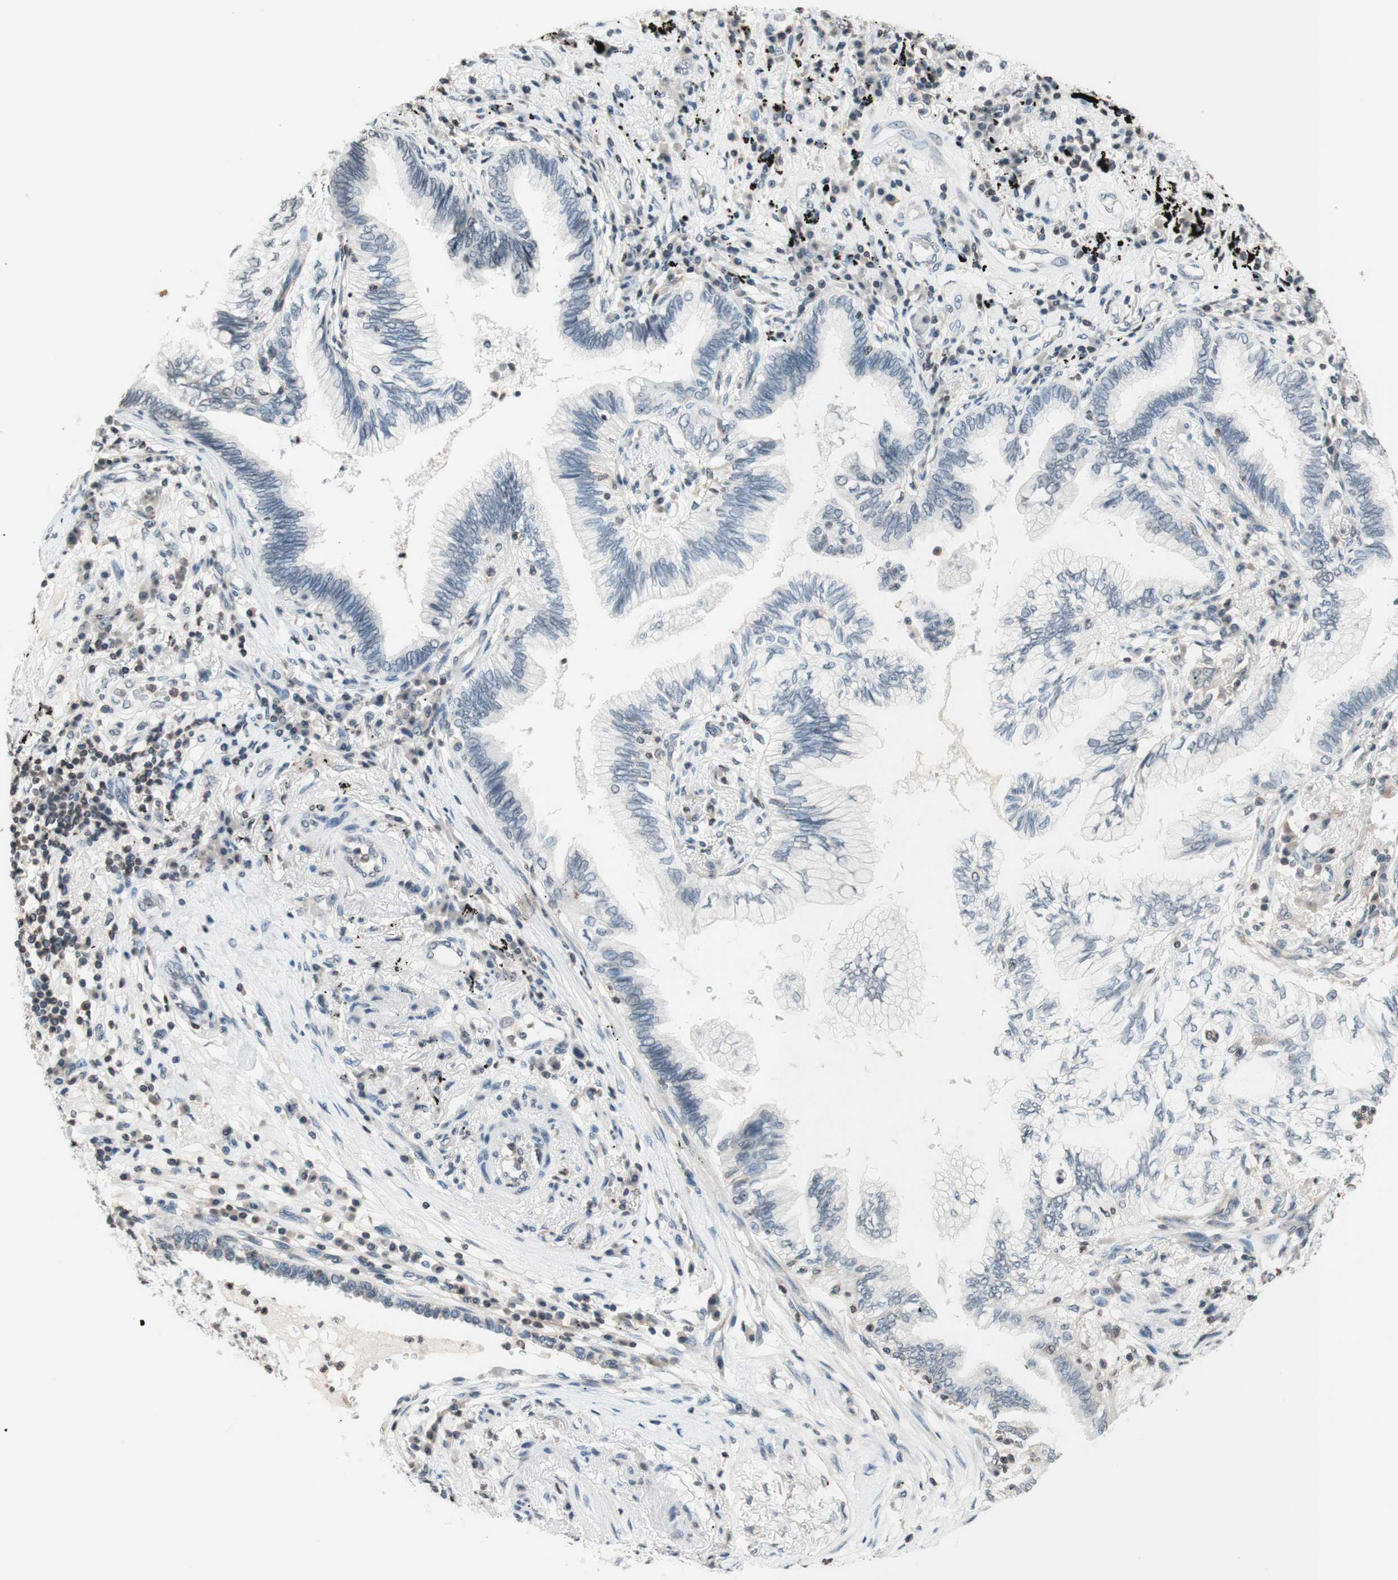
{"staining": {"intensity": "negative", "quantity": "none", "location": "none"}, "tissue": "lung cancer", "cell_type": "Tumor cells", "image_type": "cancer", "snomed": [{"axis": "morphology", "description": "Normal tissue, NOS"}, {"axis": "morphology", "description": "Adenocarcinoma, NOS"}, {"axis": "topography", "description": "Bronchus"}, {"axis": "topography", "description": "Lung"}], "caption": "Immunohistochemical staining of adenocarcinoma (lung) reveals no significant expression in tumor cells. (Brightfield microscopy of DAB immunohistochemistry (IHC) at high magnification).", "gene": "WIPF1", "patient": {"sex": "female", "age": 70}}